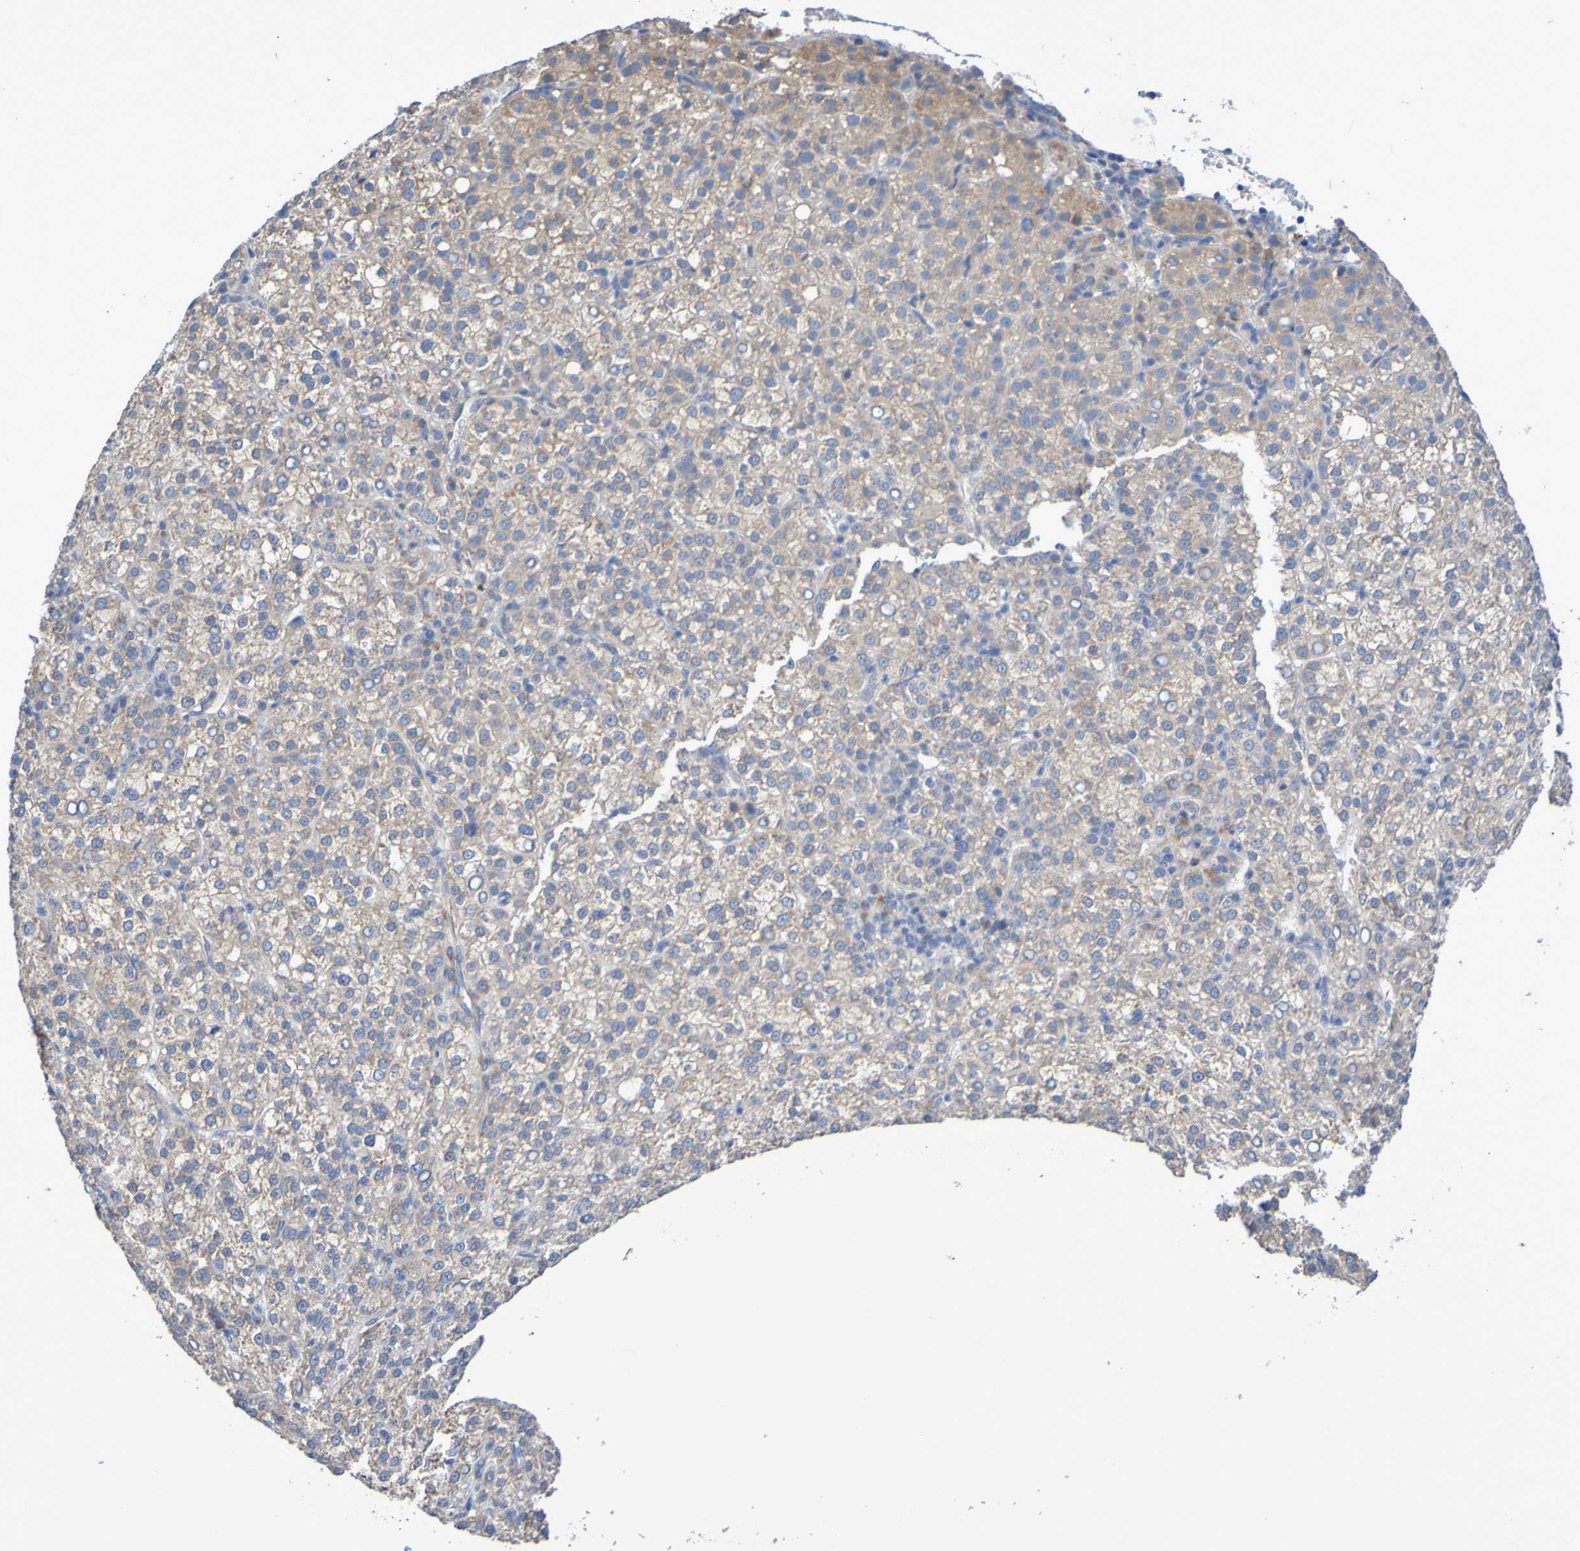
{"staining": {"intensity": "moderate", "quantity": ">75%", "location": "cytoplasmic/membranous"}, "tissue": "liver cancer", "cell_type": "Tumor cells", "image_type": "cancer", "snomed": [{"axis": "morphology", "description": "Carcinoma, Hepatocellular, NOS"}, {"axis": "topography", "description": "Liver"}], "caption": "Hepatocellular carcinoma (liver) stained for a protein (brown) shows moderate cytoplasmic/membranous positive staining in approximately >75% of tumor cells.", "gene": "SRPRB", "patient": {"sex": "female", "age": 58}}